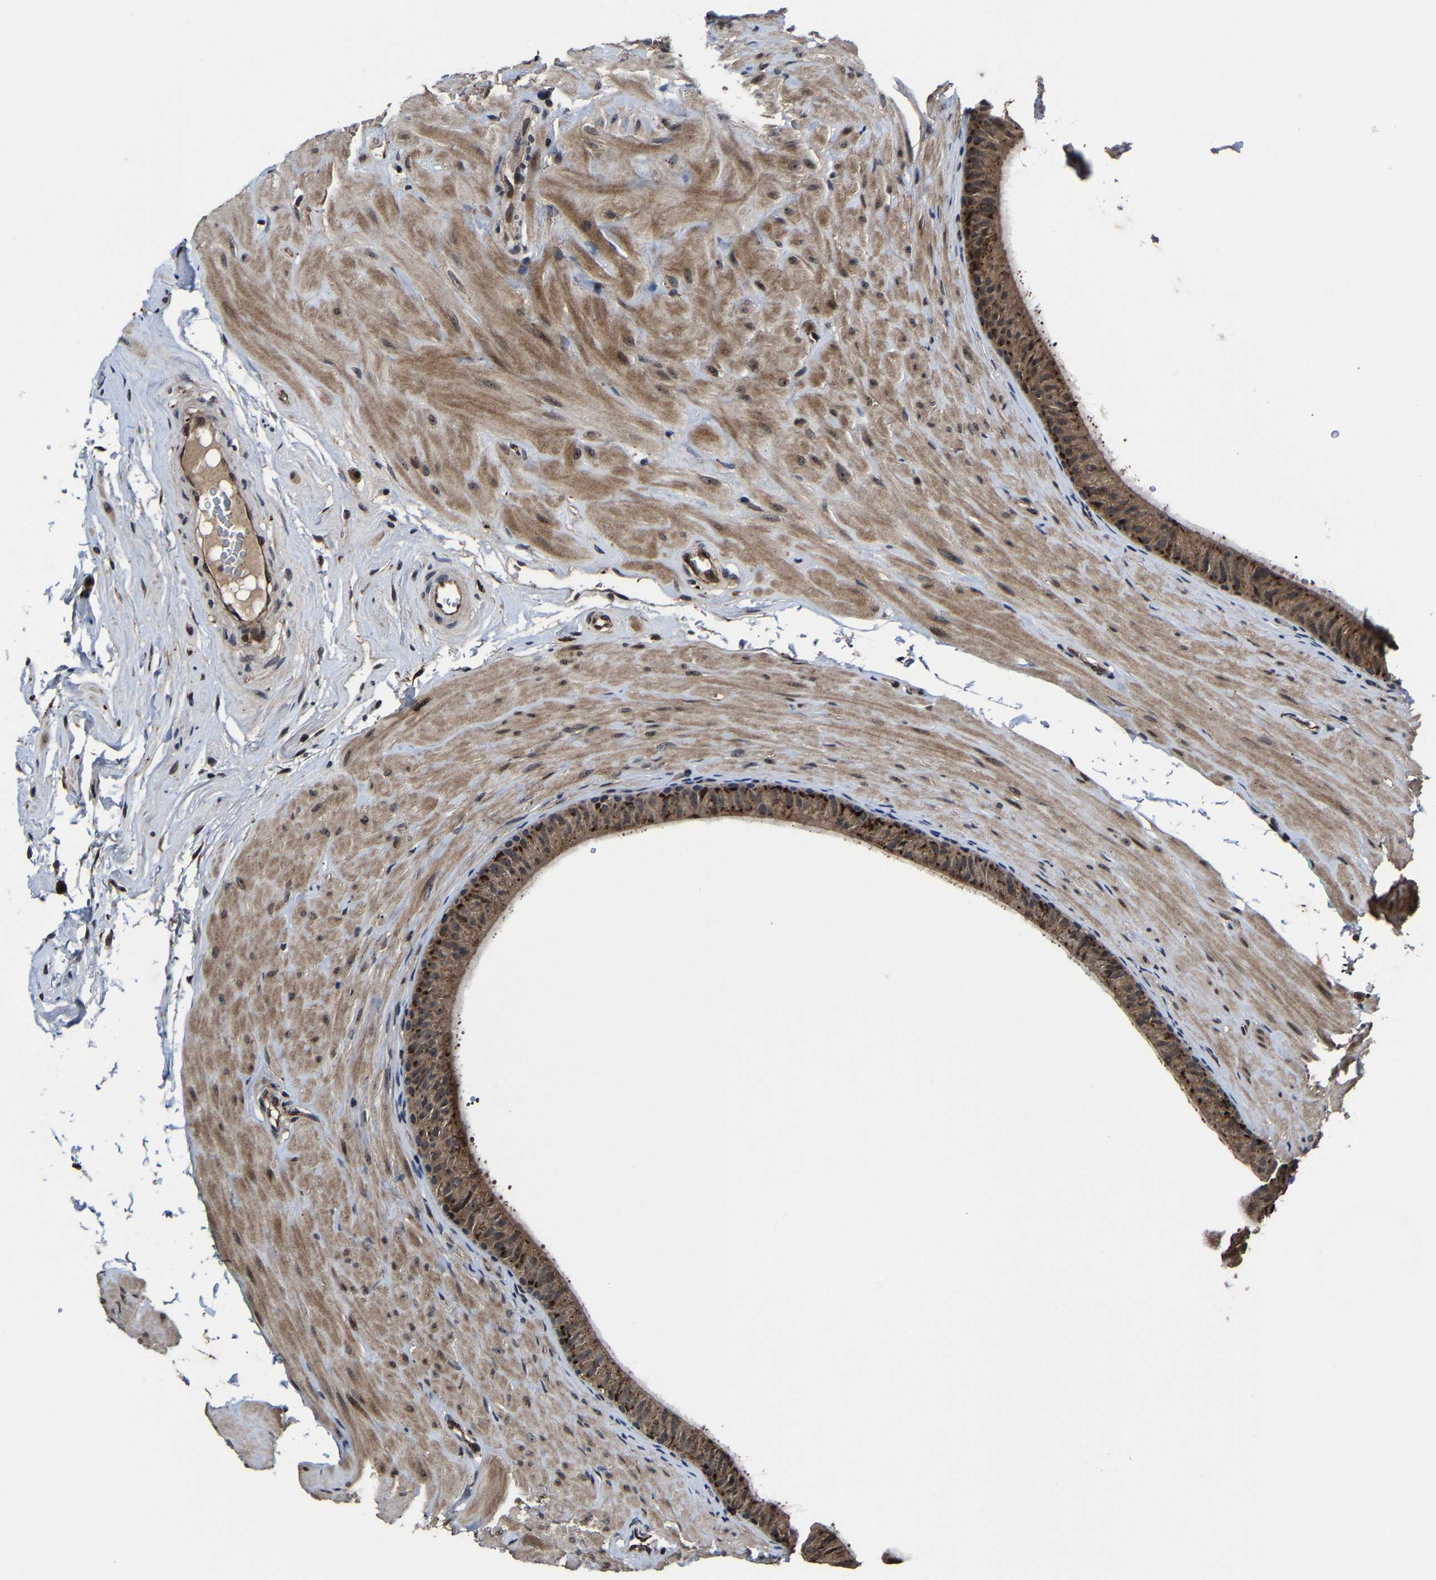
{"staining": {"intensity": "moderate", "quantity": ">75%", "location": "cytoplasmic/membranous"}, "tissue": "epididymis", "cell_type": "Glandular cells", "image_type": "normal", "snomed": [{"axis": "morphology", "description": "Normal tissue, NOS"}, {"axis": "topography", "description": "Epididymis"}], "caption": "Moderate cytoplasmic/membranous positivity for a protein is appreciated in approximately >75% of glandular cells of unremarkable epididymis using immunohistochemistry (IHC).", "gene": "ZCCHC7", "patient": {"sex": "male", "age": 34}}